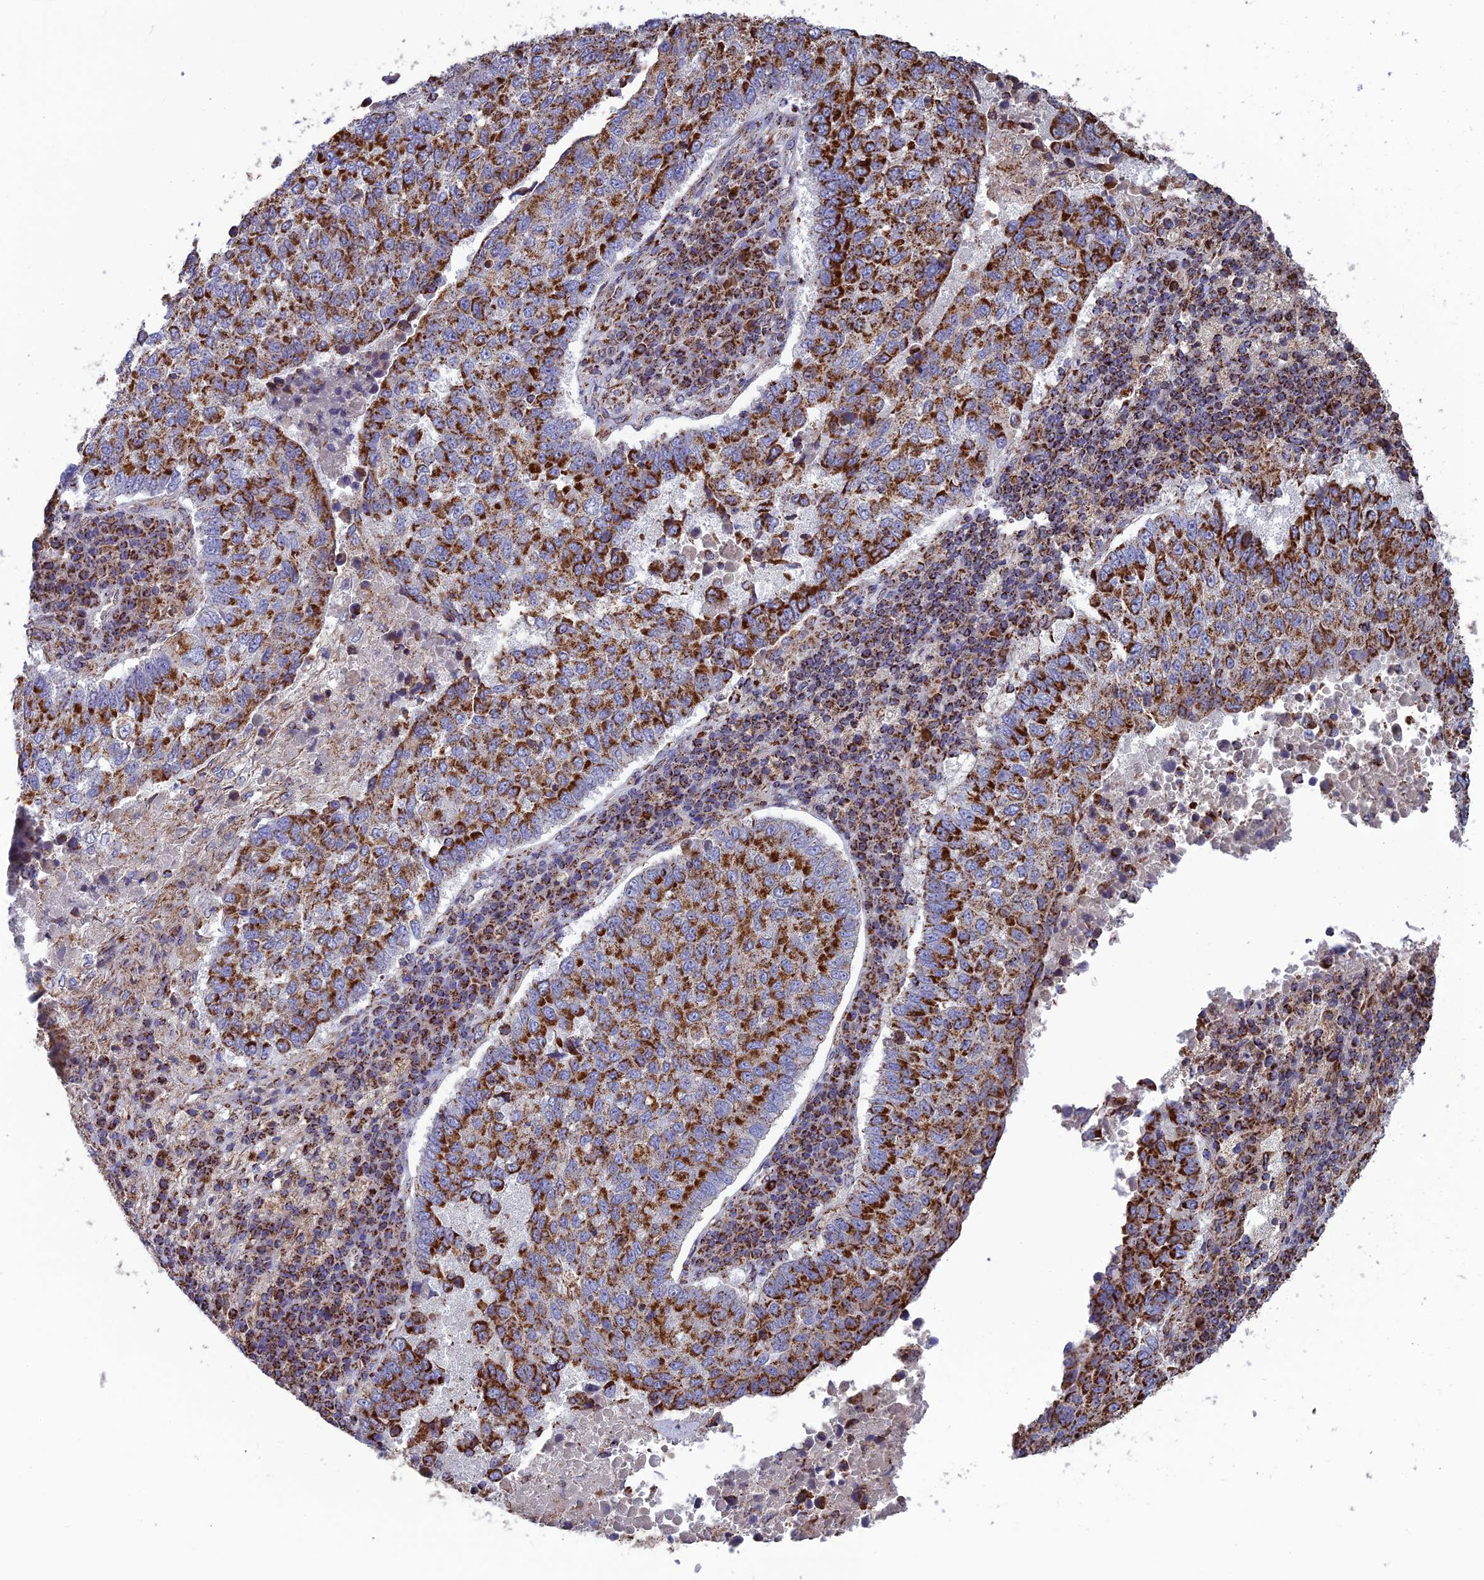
{"staining": {"intensity": "strong", "quantity": ">75%", "location": "cytoplasmic/membranous"}, "tissue": "lung cancer", "cell_type": "Tumor cells", "image_type": "cancer", "snomed": [{"axis": "morphology", "description": "Squamous cell carcinoma, NOS"}, {"axis": "topography", "description": "Lung"}], "caption": "A brown stain labels strong cytoplasmic/membranous expression of a protein in human squamous cell carcinoma (lung) tumor cells. (Brightfield microscopy of DAB IHC at high magnification).", "gene": "CS", "patient": {"sex": "male", "age": 73}}